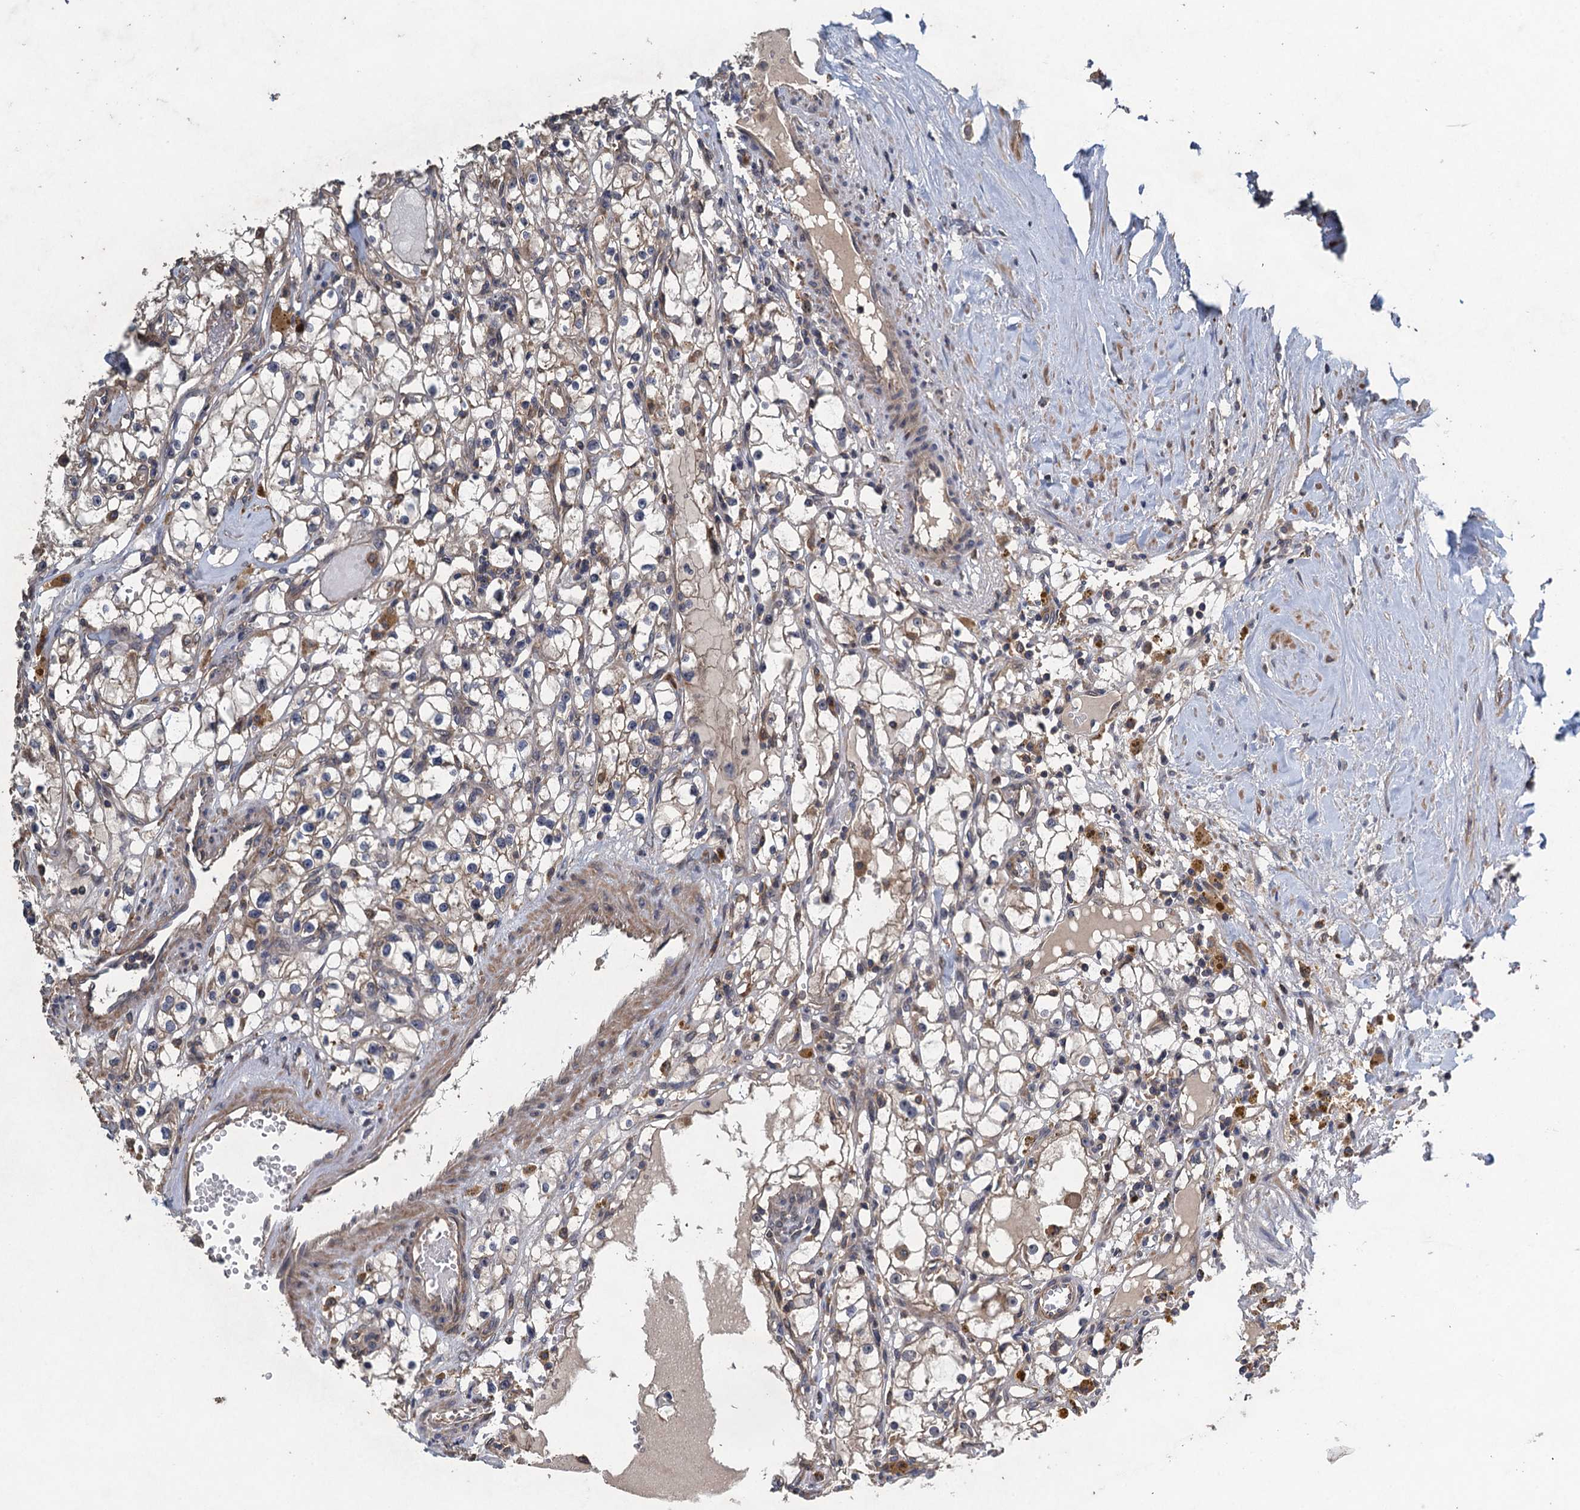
{"staining": {"intensity": "weak", "quantity": "25%-75%", "location": "cytoplasmic/membranous"}, "tissue": "renal cancer", "cell_type": "Tumor cells", "image_type": "cancer", "snomed": [{"axis": "morphology", "description": "Adenocarcinoma, NOS"}, {"axis": "topography", "description": "Kidney"}], "caption": "IHC staining of renal cancer (adenocarcinoma), which shows low levels of weak cytoplasmic/membranous staining in about 25%-75% of tumor cells indicating weak cytoplasmic/membranous protein positivity. The staining was performed using DAB (3,3'-diaminobenzidine) (brown) for protein detection and nuclei were counterstained in hematoxylin (blue).", "gene": "CNTN5", "patient": {"sex": "male", "age": 56}}